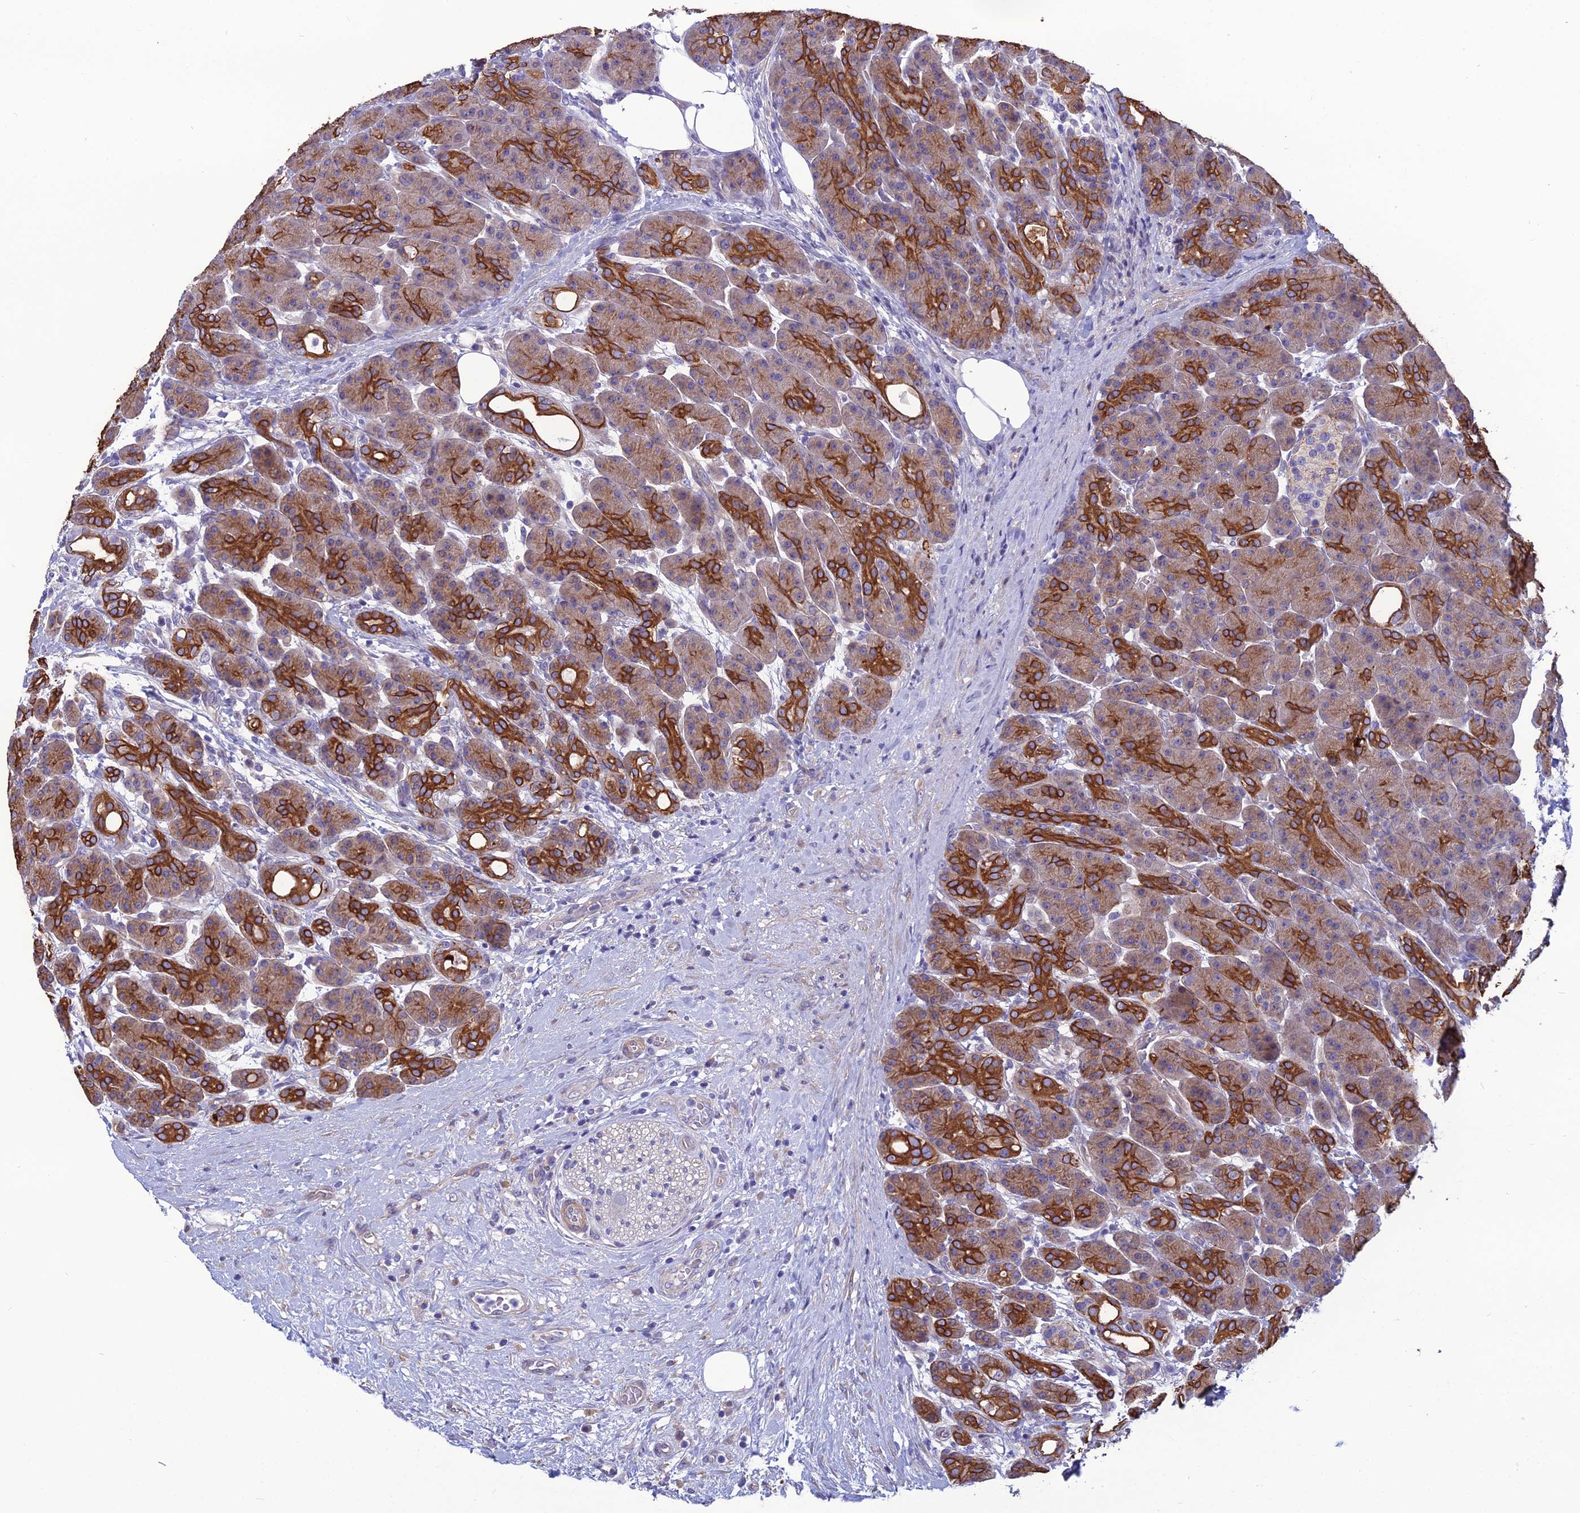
{"staining": {"intensity": "strong", "quantity": "25%-75%", "location": "cytoplasmic/membranous"}, "tissue": "pancreas", "cell_type": "Exocrine glandular cells", "image_type": "normal", "snomed": [{"axis": "morphology", "description": "Normal tissue, NOS"}, {"axis": "topography", "description": "Pancreas"}], "caption": "The immunohistochemical stain highlights strong cytoplasmic/membranous positivity in exocrine glandular cells of benign pancreas.", "gene": "LZTS2", "patient": {"sex": "male", "age": 63}}